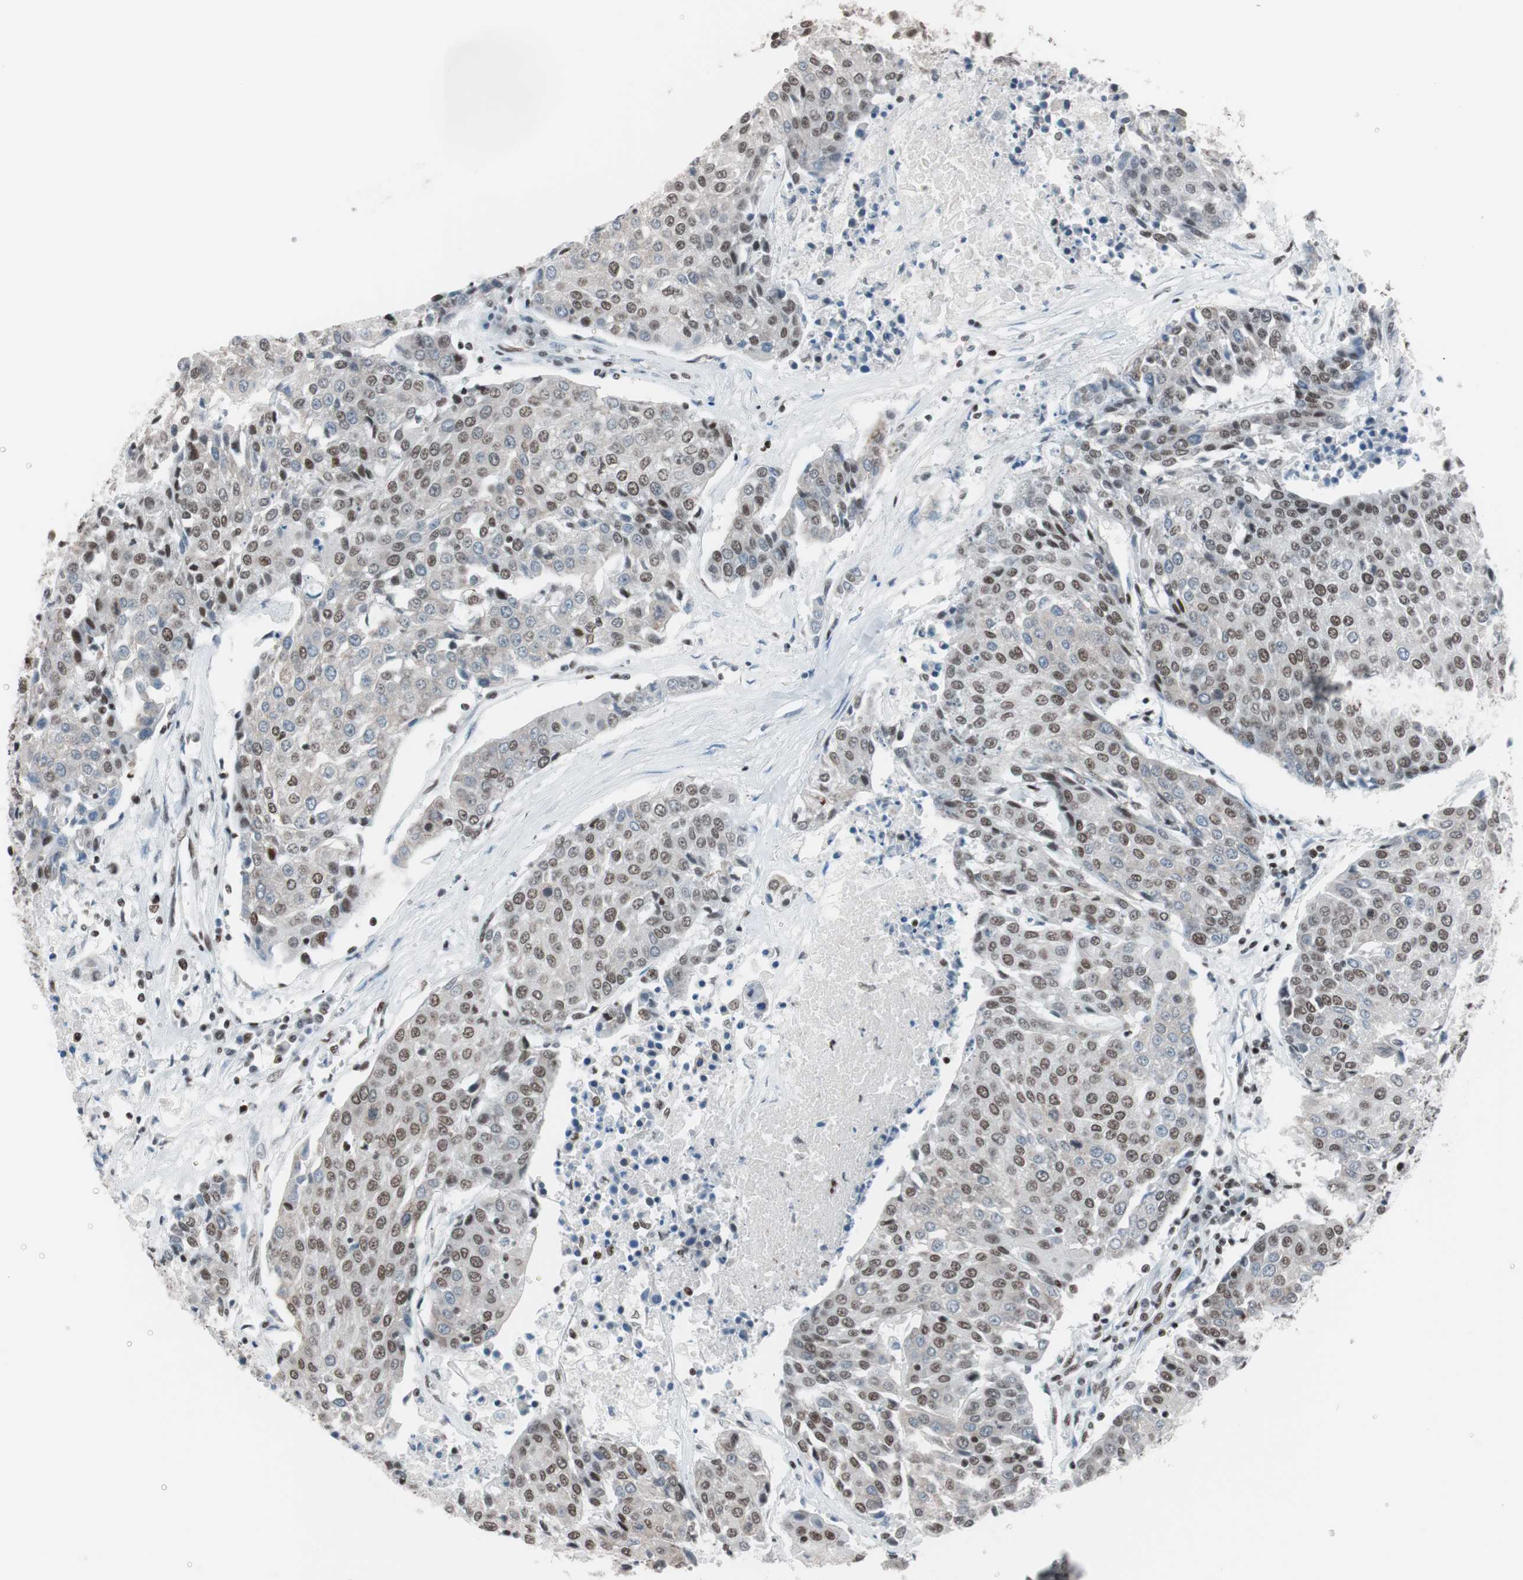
{"staining": {"intensity": "moderate", "quantity": "25%-75%", "location": "nuclear"}, "tissue": "urothelial cancer", "cell_type": "Tumor cells", "image_type": "cancer", "snomed": [{"axis": "morphology", "description": "Urothelial carcinoma, High grade"}, {"axis": "topography", "description": "Urinary bladder"}], "caption": "Brown immunohistochemical staining in human urothelial cancer shows moderate nuclear staining in about 25%-75% of tumor cells.", "gene": "ARID1A", "patient": {"sex": "female", "age": 85}}